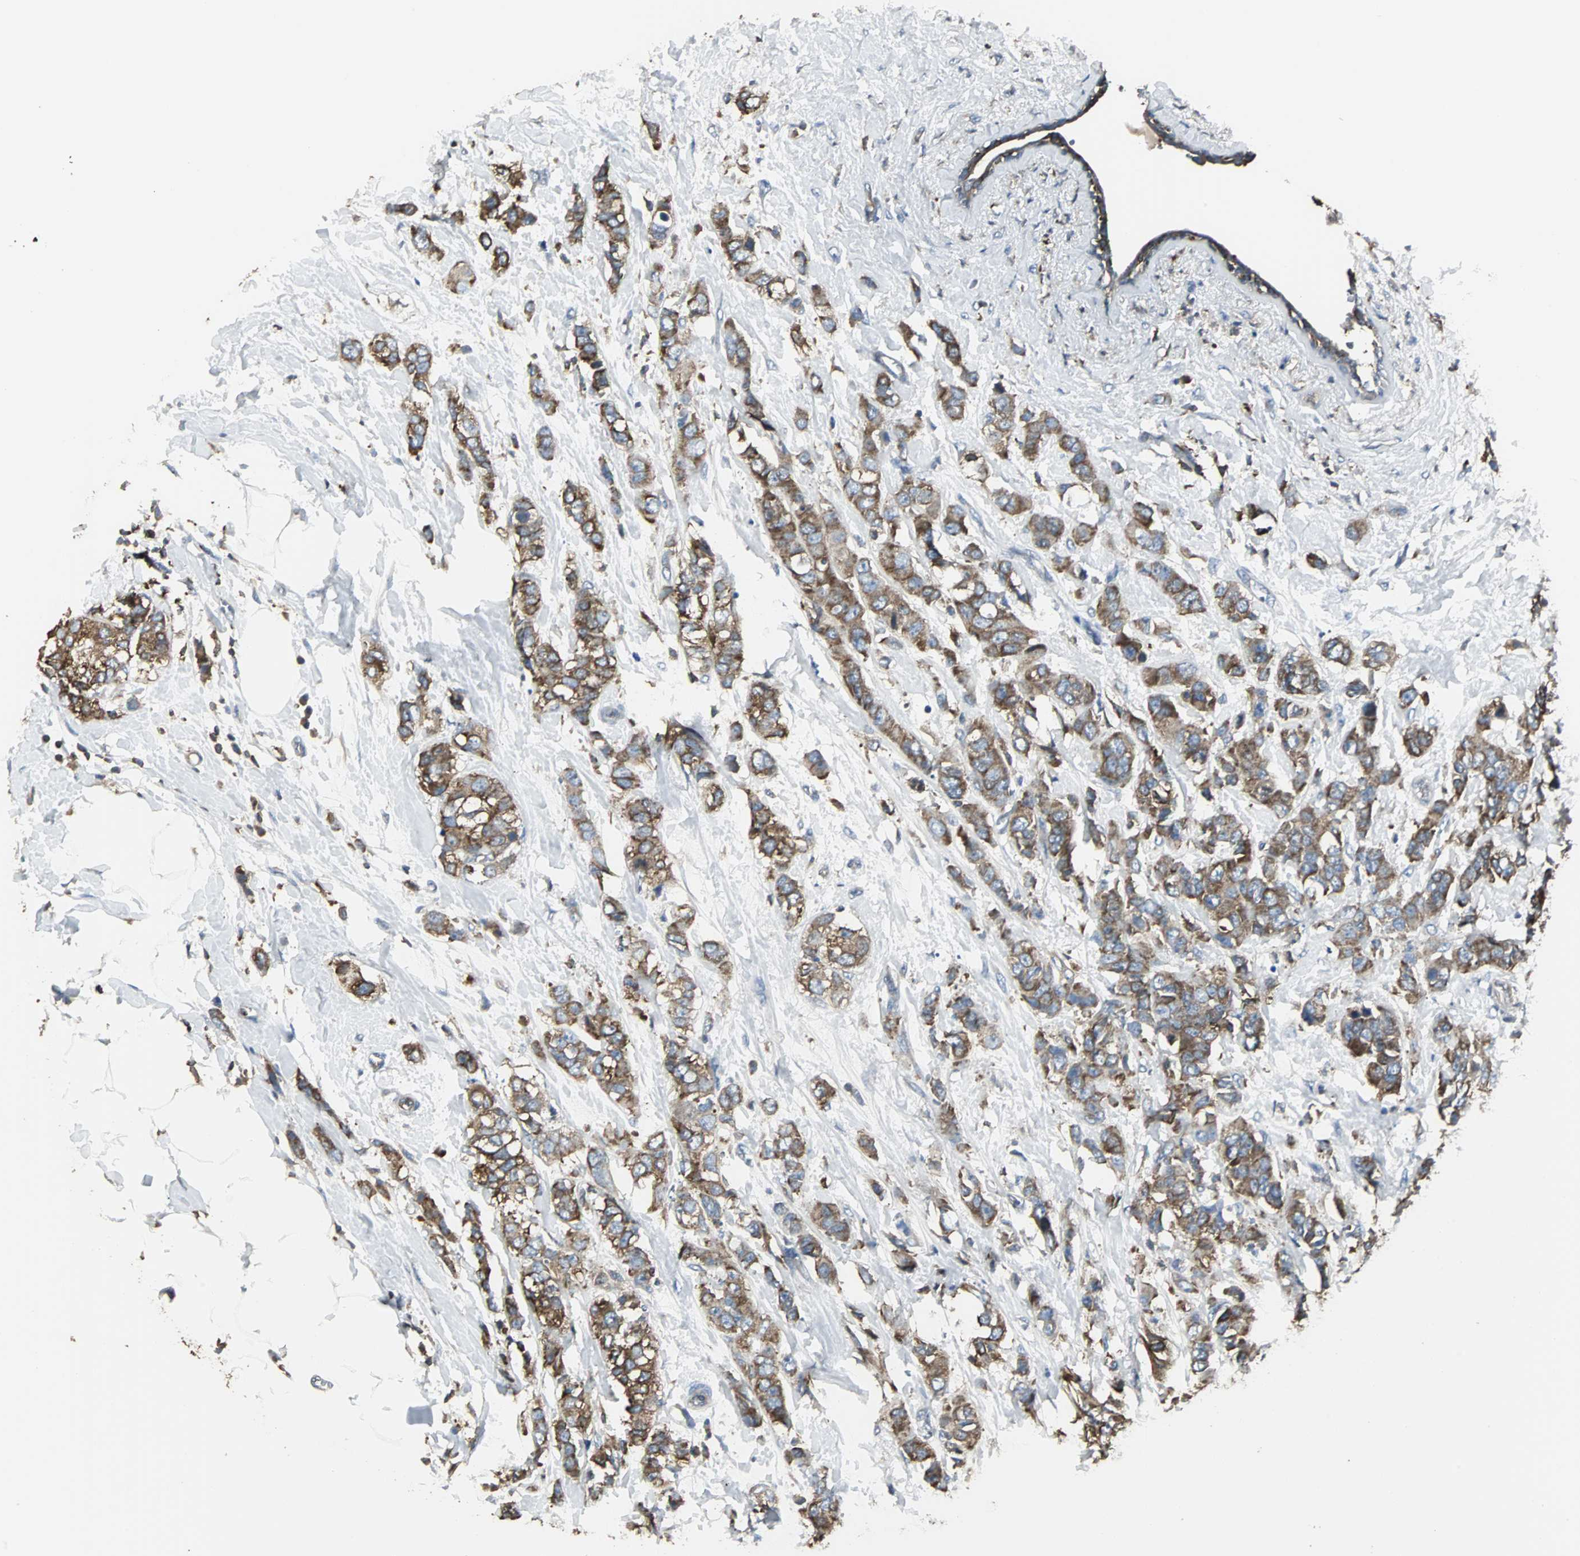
{"staining": {"intensity": "strong", "quantity": ">75%", "location": "cytoplasmic/membranous"}, "tissue": "breast cancer", "cell_type": "Tumor cells", "image_type": "cancer", "snomed": [{"axis": "morphology", "description": "Normal tissue, NOS"}, {"axis": "morphology", "description": "Duct carcinoma"}, {"axis": "topography", "description": "Breast"}], "caption": "Strong cytoplasmic/membranous staining is seen in about >75% of tumor cells in invasive ductal carcinoma (breast).", "gene": "LRRFIP1", "patient": {"sex": "female", "age": 50}}